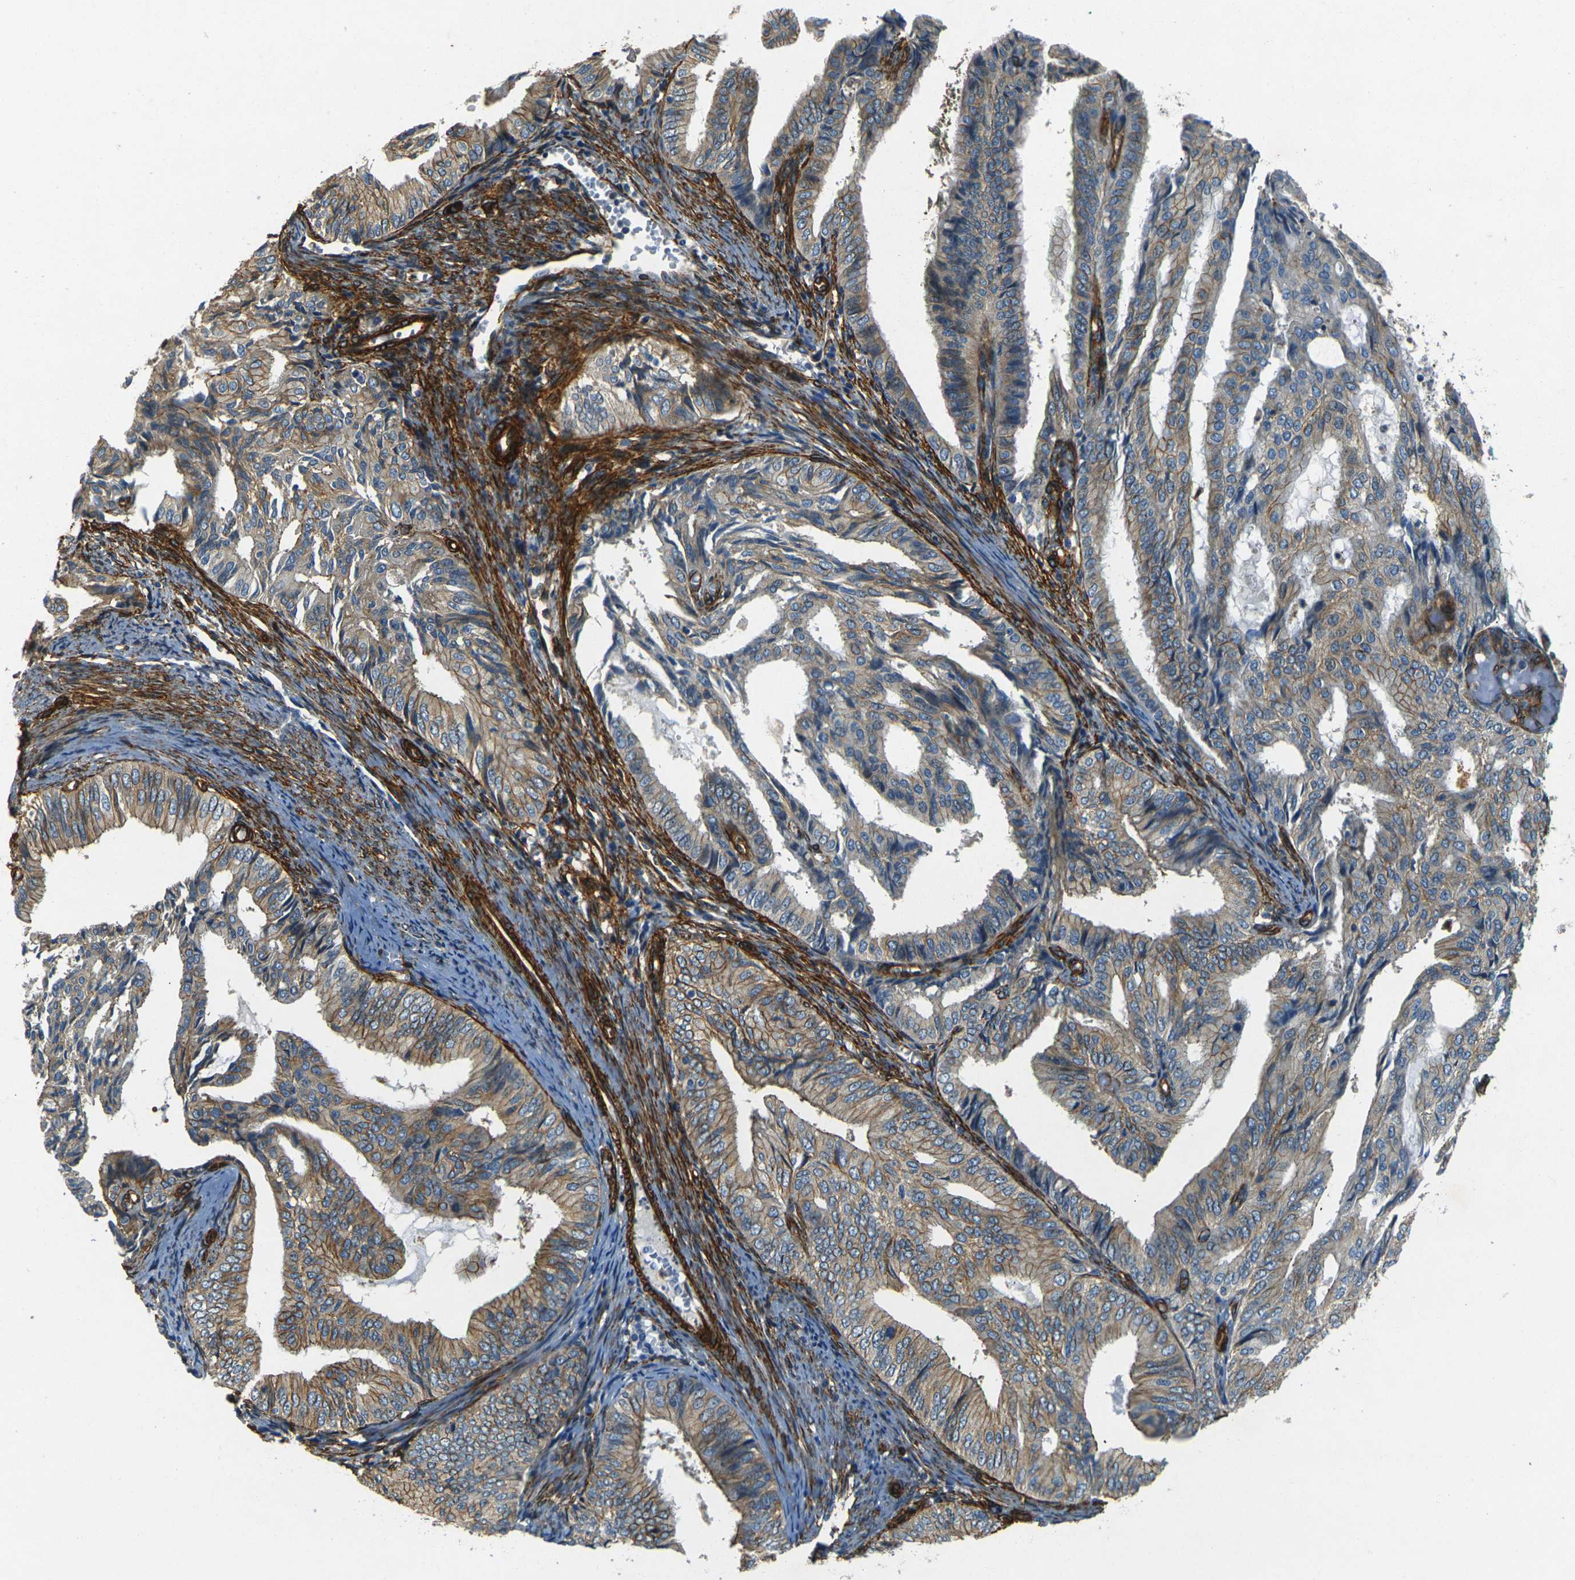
{"staining": {"intensity": "weak", "quantity": ">75%", "location": "cytoplasmic/membranous"}, "tissue": "endometrial cancer", "cell_type": "Tumor cells", "image_type": "cancer", "snomed": [{"axis": "morphology", "description": "Adenocarcinoma, NOS"}, {"axis": "topography", "description": "Endometrium"}], "caption": "Immunohistochemistry image of adenocarcinoma (endometrial) stained for a protein (brown), which exhibits low levels of weak cytoplasmic/membranous staining in about >75% of tumor cells.", "gene": "EPHA7", "patient": {"sex": "female", "age": 58}}